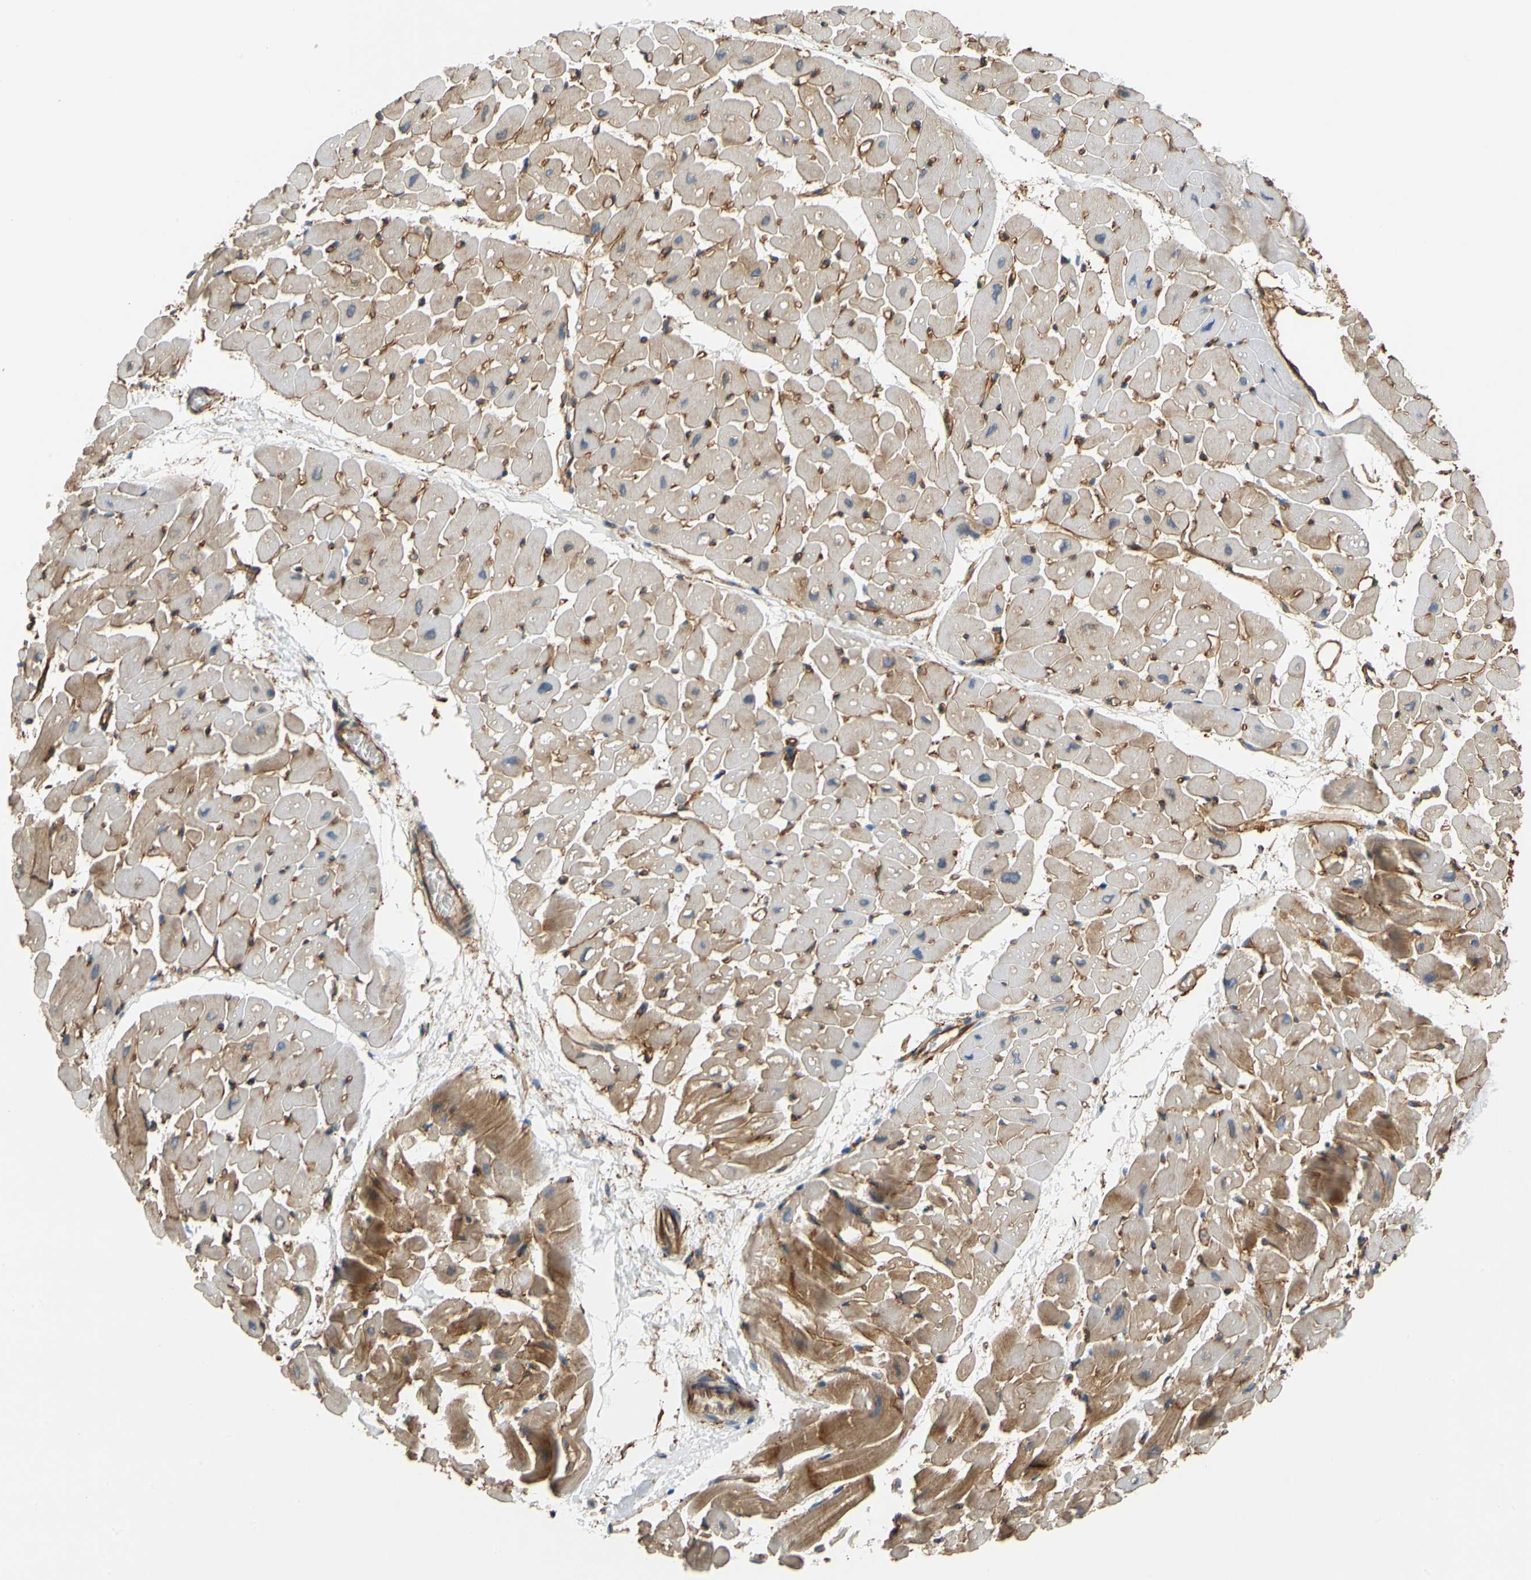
{"staining": {"intensity": "moderate", "quantity": "25%-75%", "location": "cytoplasmic/membranous"}, "tissue": "heart muscle", "cell_type": "Cardiomyocytes", "image_type": "normal", "snomed": [{"axis": "morphology", "description": "Normal tissue, NOS"}, {"axis": "topography", "description": "Heart"}], "caption": "Moderate cytoplasmic/membranous expression for a protein is present in approximately 25%-75% of cardiomyocytes of normal heart muscle using IHC.", "gene": "SPTAN1", "patient": {"sex": "male", "age": 45}}